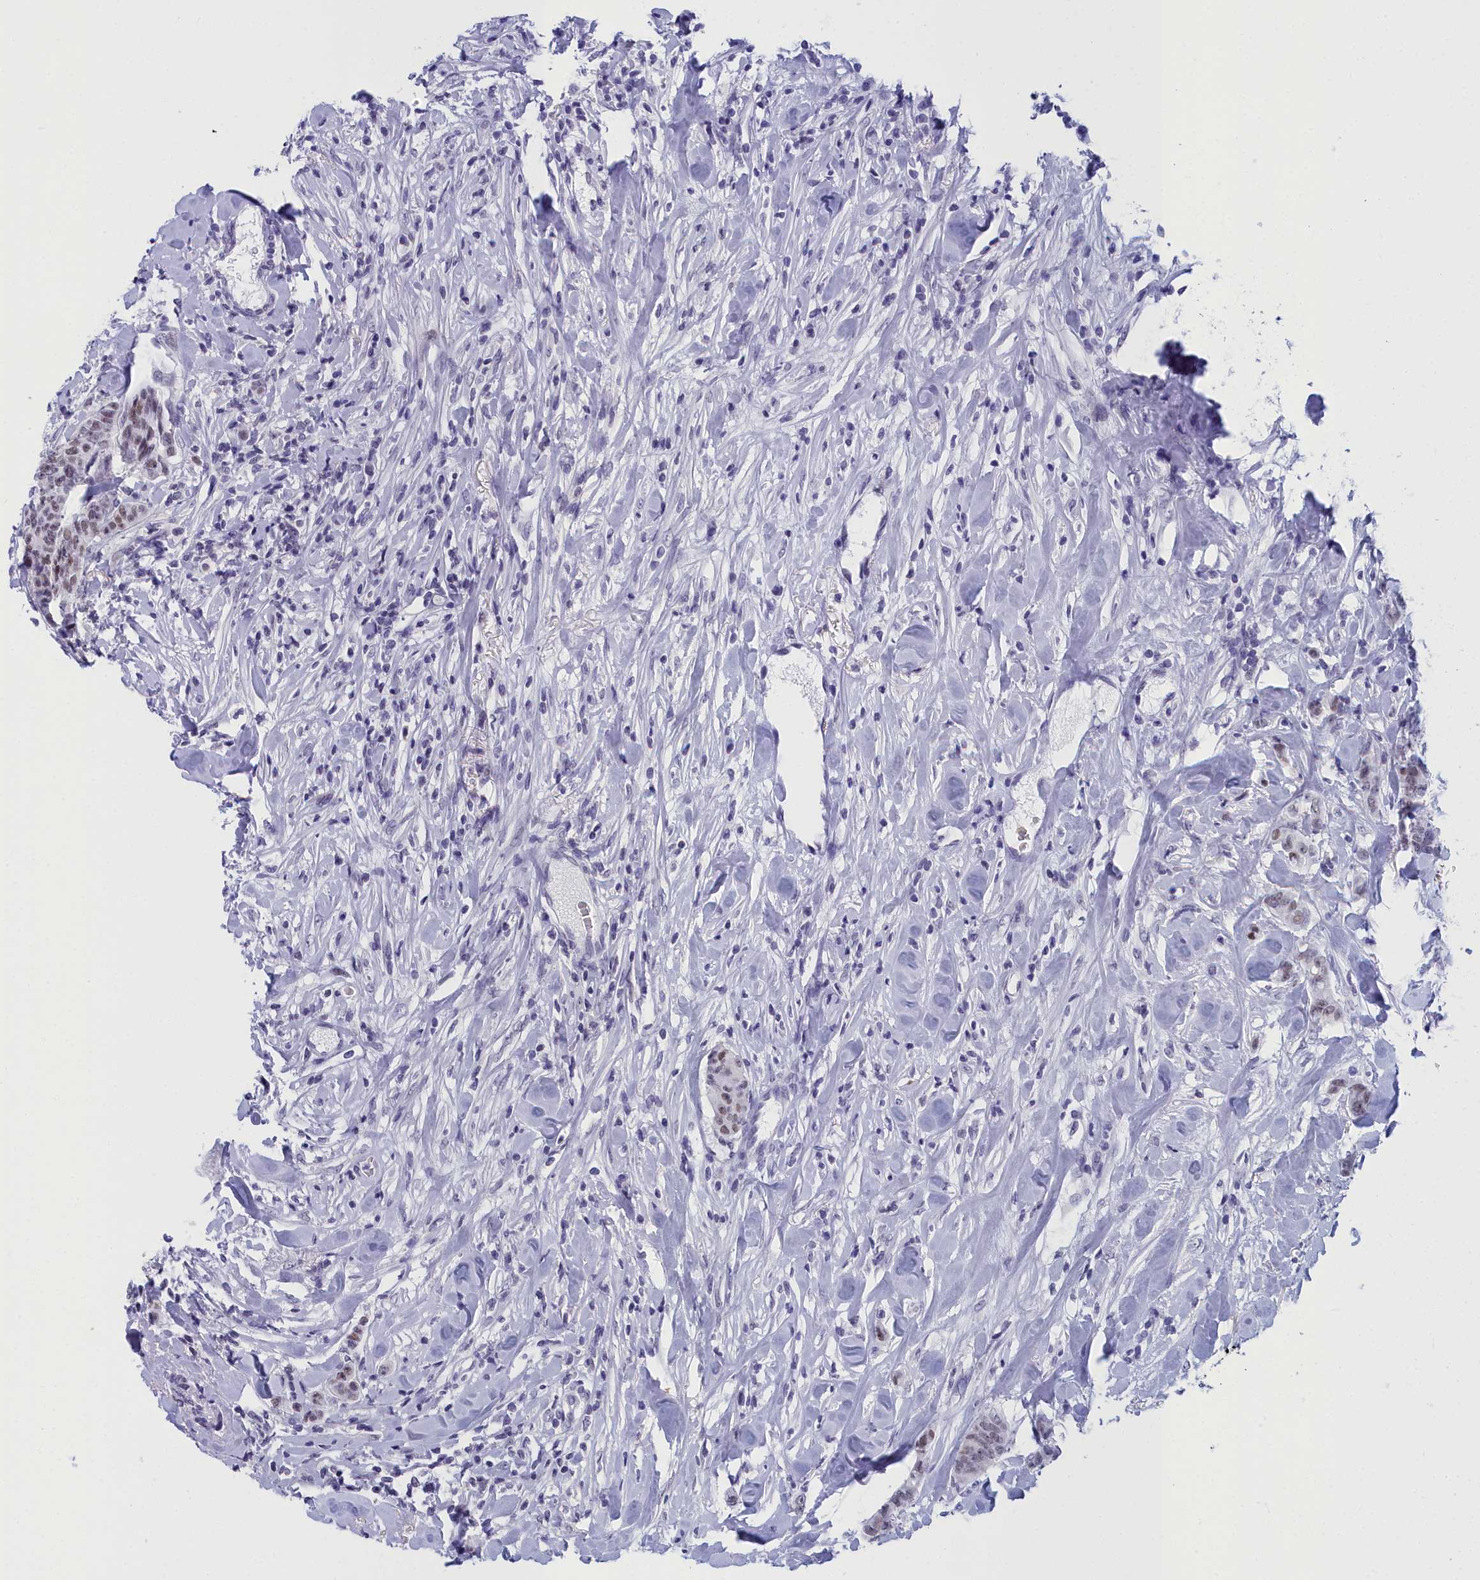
{"staining": {"intensity": "weak", "quantity": "<25%", "location": "nuclear"}, "tissue": "breast cancer", "cell_type": "Tumor cells", "image_type": "cancer", "snomed": [{"axis": "morphology", "description": "Duct carcinoma"}, {"axis": "topography", "description": "Breast"}], "caption": "The histopathology image shows no significant positivity in tumor cells of breast infiltrating ductal carcinoma.", "gene": "CCDC97", "patient": {"sex": "female", "age": 40}}